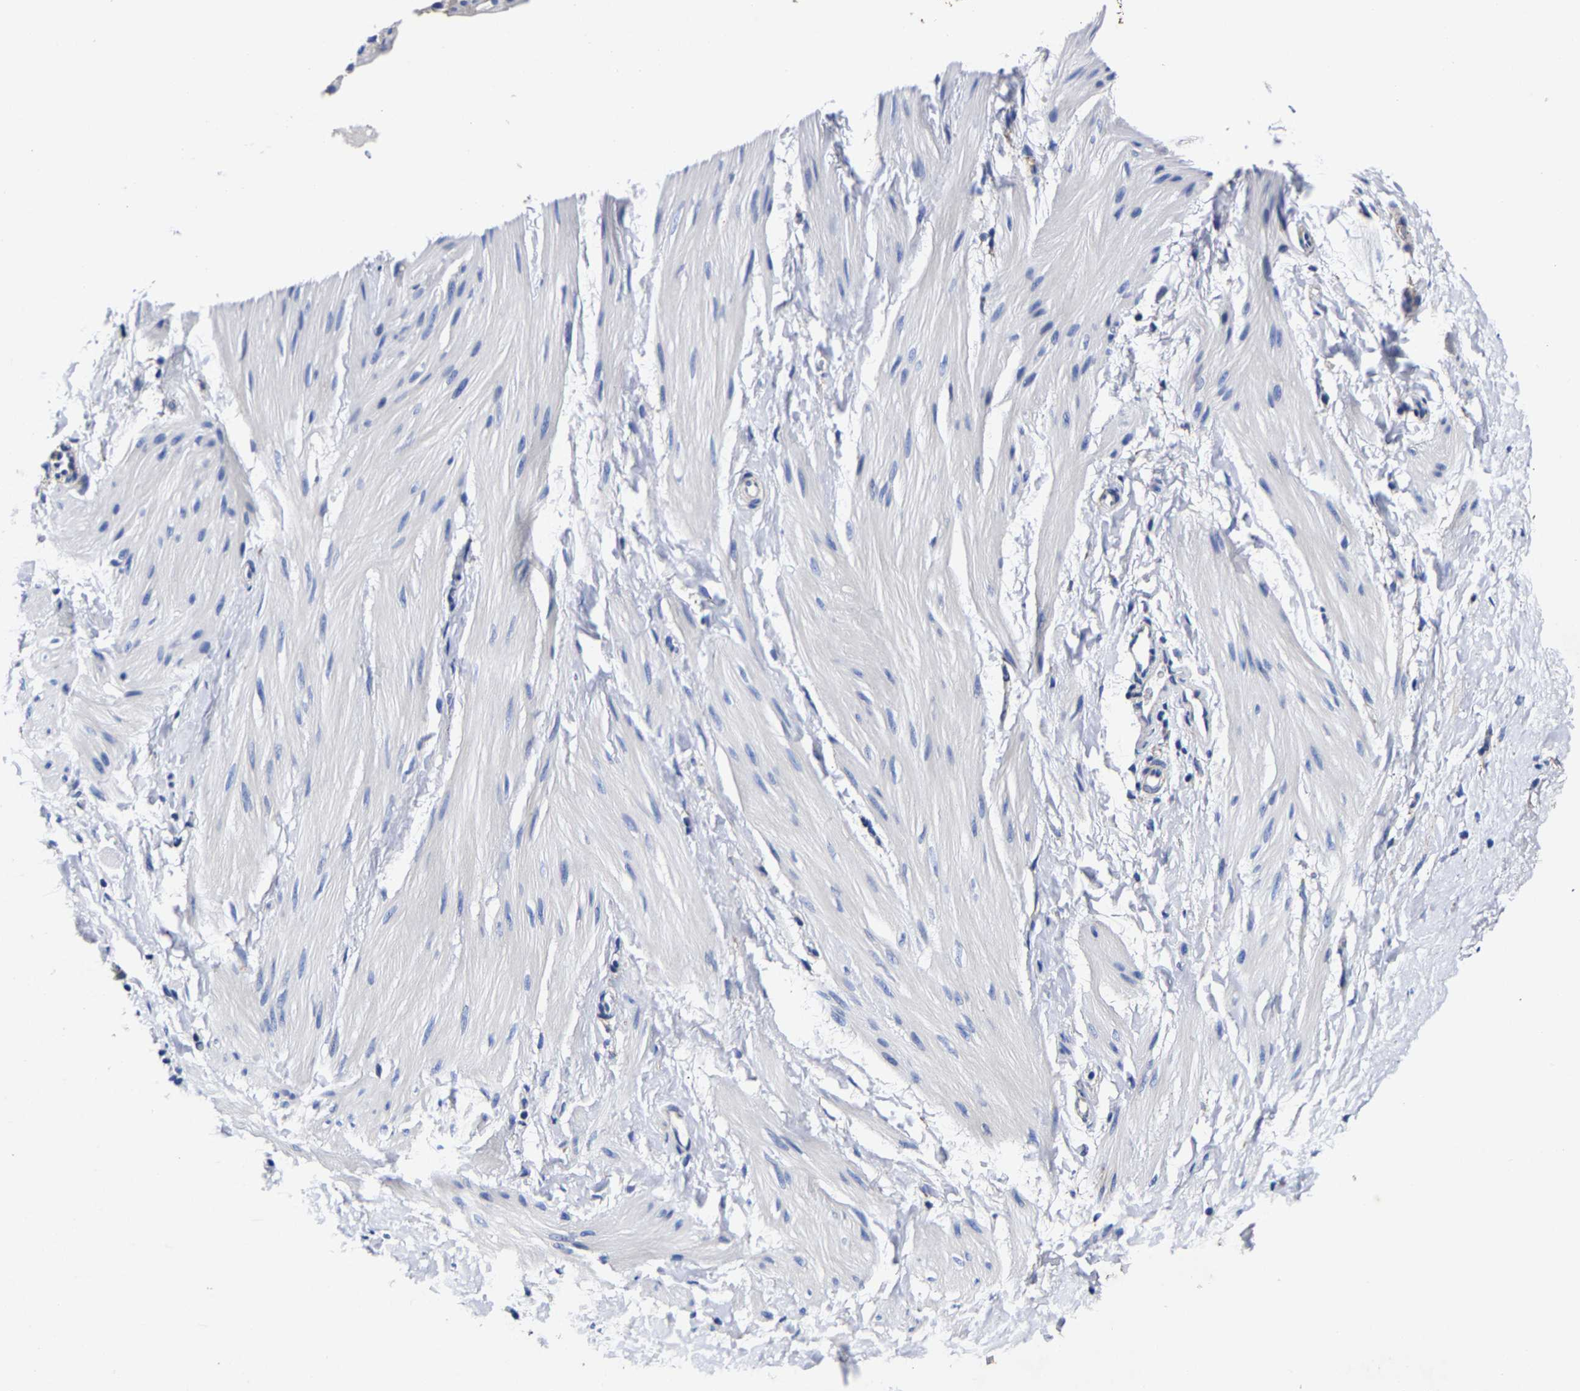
{"staining": {"intensity": "negative", "quantity": "none", "location": "none"}, "tissue": "smooth muscle", "cell_type": "Smooth muscle cells", "image_type": "normal", "snomed": [{"axis": "morphology", "description": "Normal tissue, NOS"}, {"axis": "topography", "description": "Smooth muscle"}], "caption": "Immunohistochemical staining of benign human smooth muscle reveals no significant staining in smooth muscle cells. (Immunohistochemistry, brightfield microscopy, high magnification).", "gene": "AASS", "patient": {"sex": "male", "age": 16}}